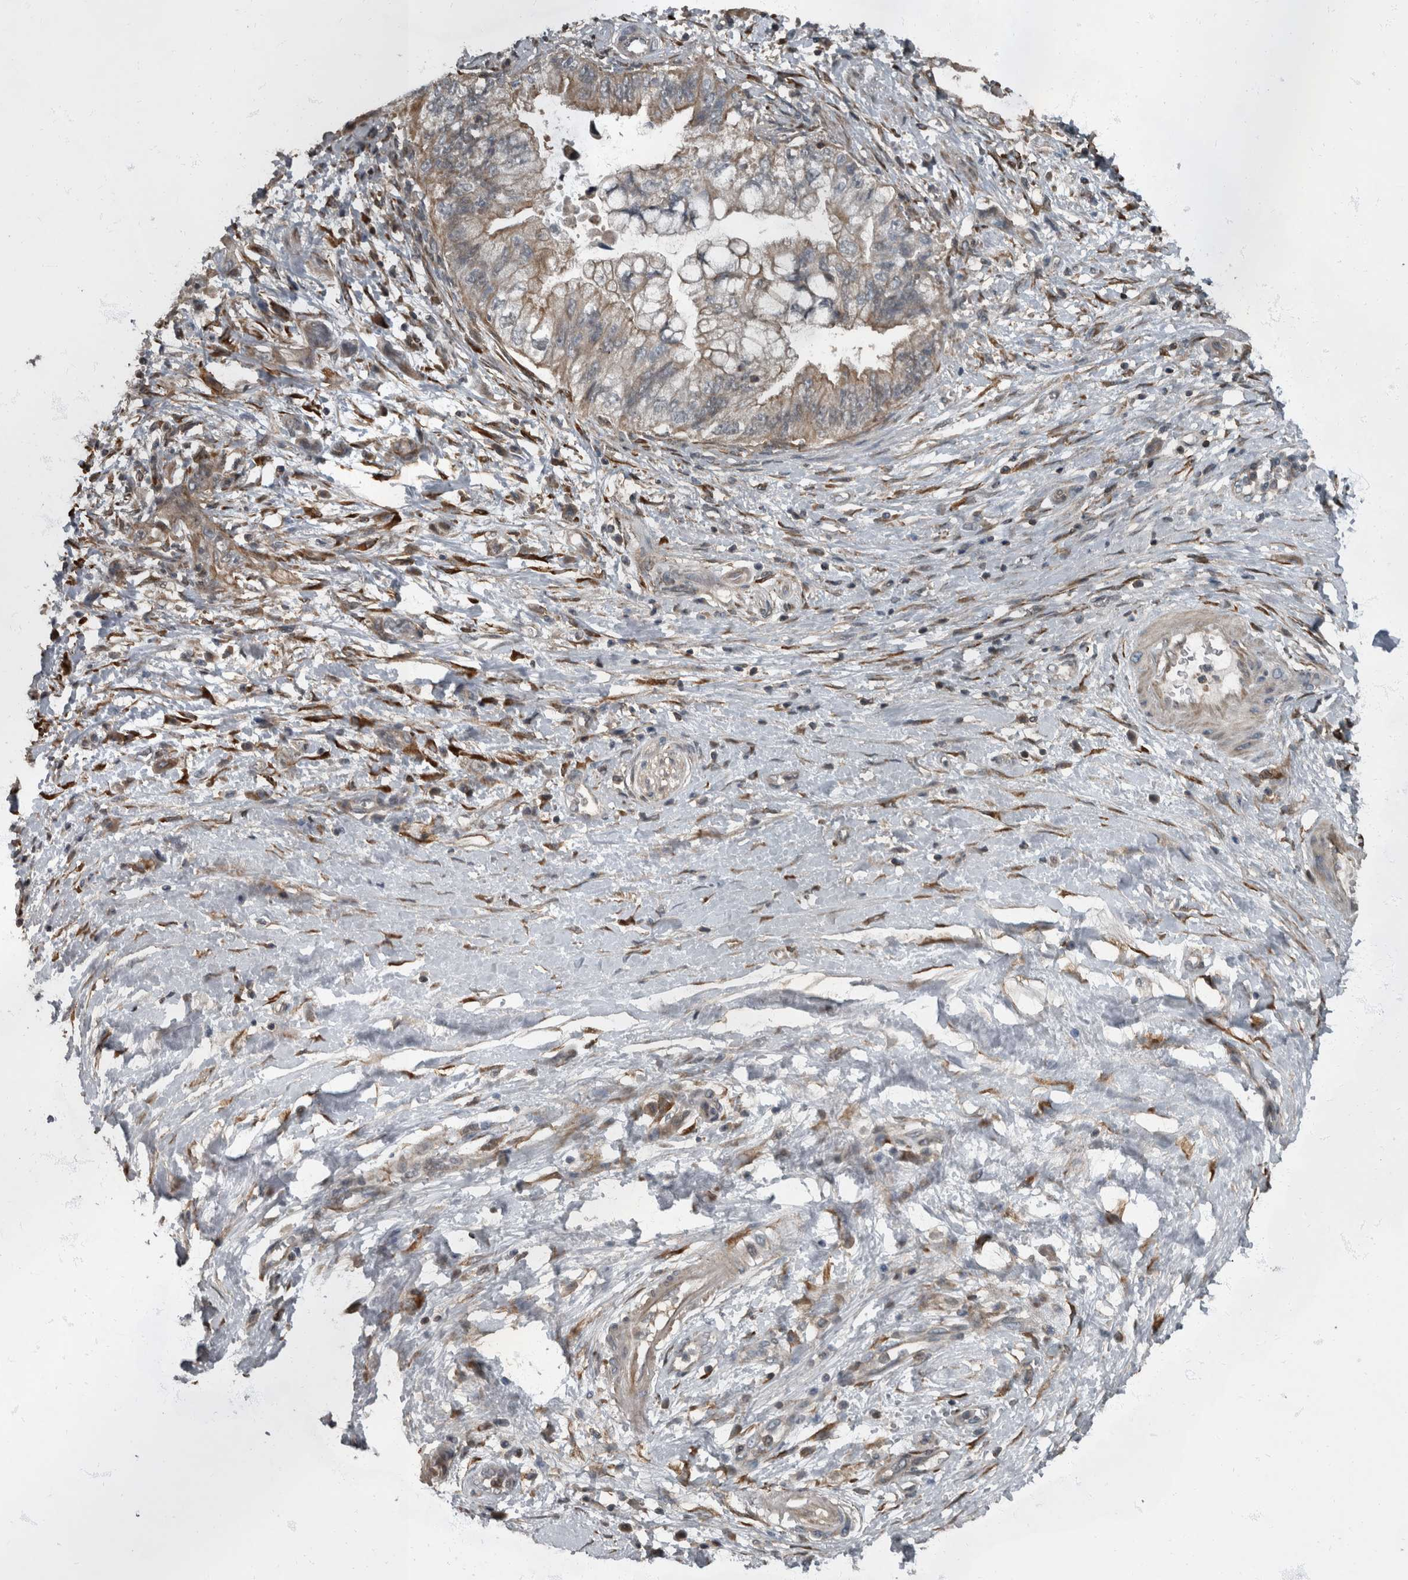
{"staining": {"intensity": "weak", "quantity": ">75%", "location": "cytoplasmic/membranous"}, "tissue": "pancreatic cancer", "cell_type": "Tumor cells", "image_type": "cancer", "snomed": [{"axis": "morphology", "description": "Adenocarcinoma, NOS"}, {"axis": "topography", "description": "Pancreas"}], "caption": "Protein expression analysis of human pancreatic cancer reveals weak cytoplasmic/membranous positivity in approximately >75% of tumor cells.", "gene": "RABGGTB", "patient": {"sex": "female", "age": 73}}